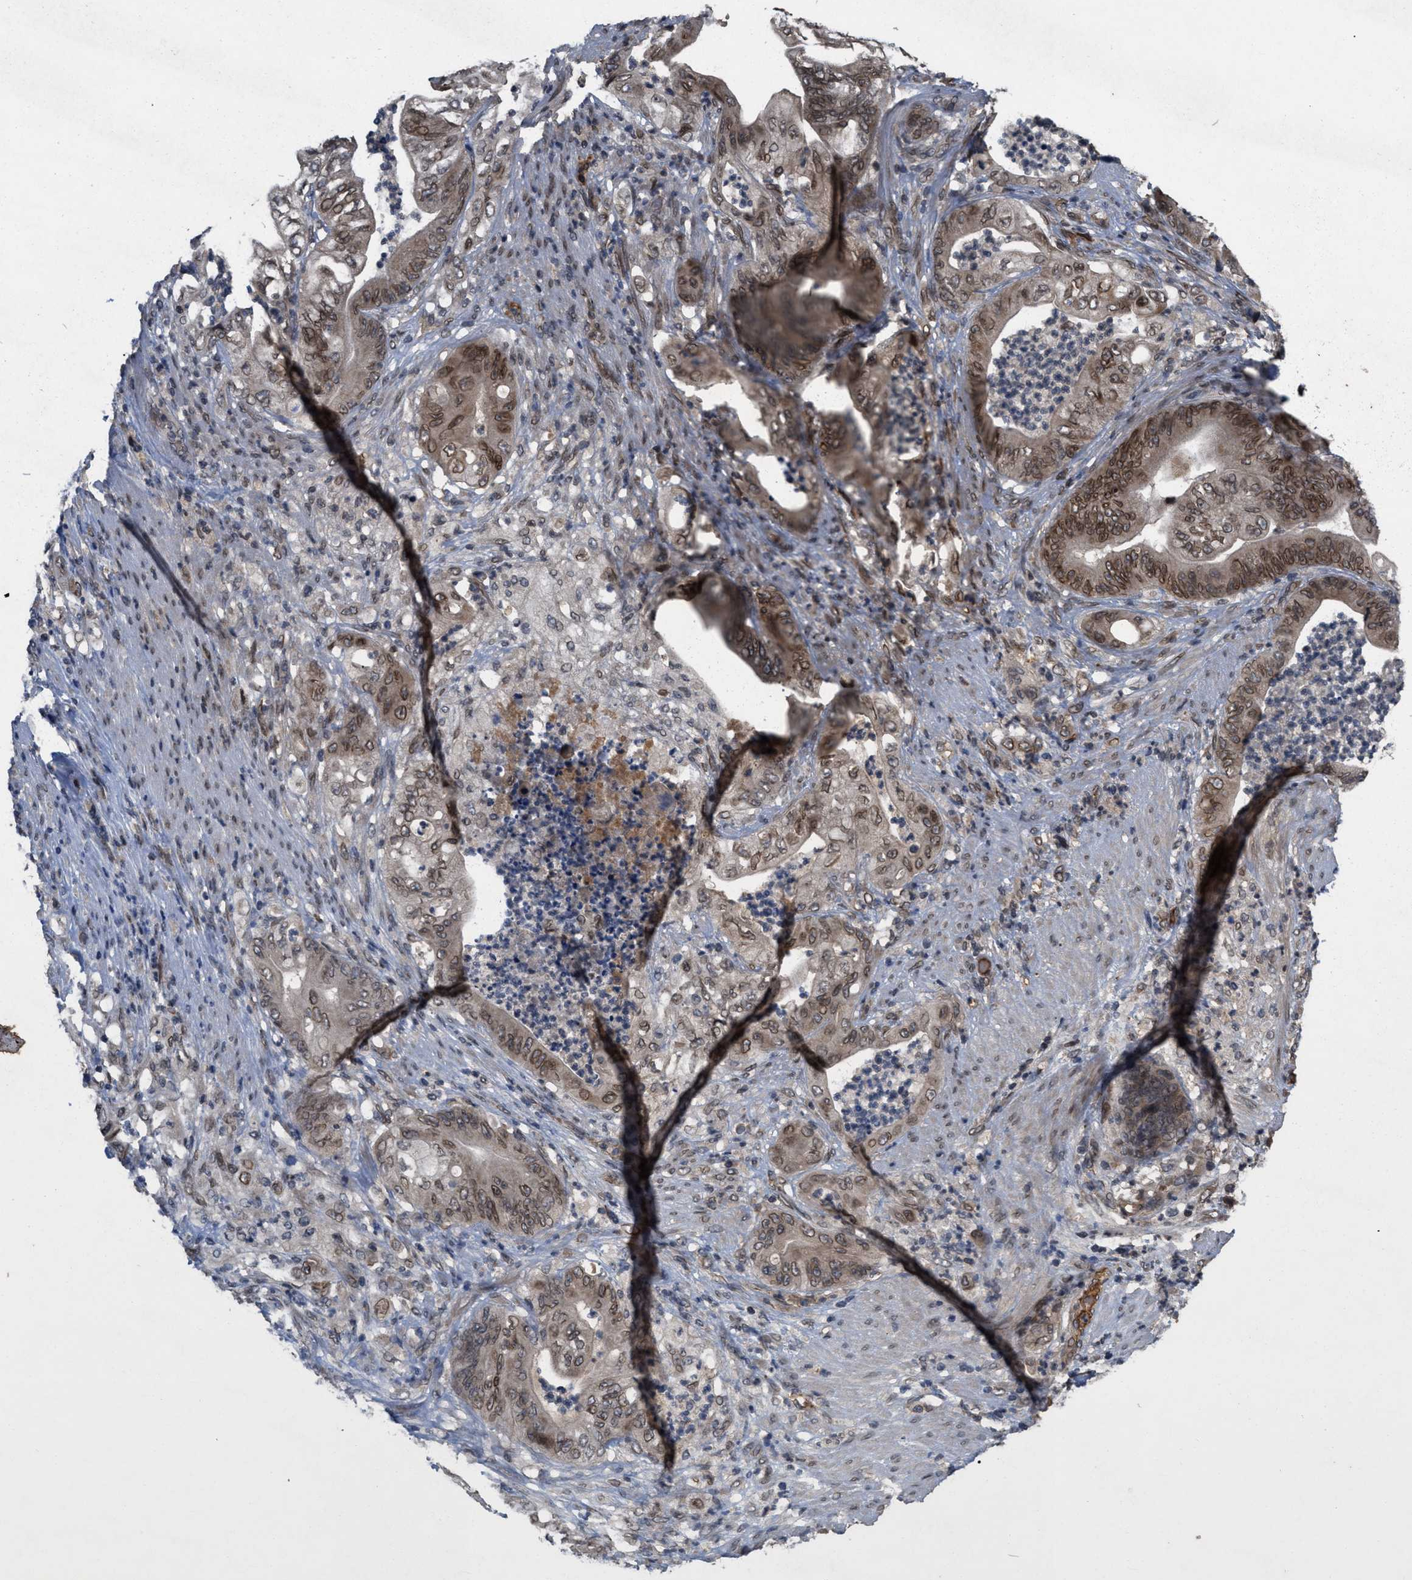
{"staining": {"intensity": "moderate", "quantity": ">75%", "location": "cytoplasmic/membranous,nuclear"}, "tissue": "stomach cancer", "cell_type": "Tumor cells", "image_type": "cancer", "snomed": [{"axis": "morphology", "description": "Adenocarcinoma, NOS"}, {"axis": "topography", "description": "Stomach"}], "caption": "Immunohistochemistry (IHC) image of stomach adenocarcinoma stained for a protein (brown), which shows medium levels of moderate cytoplasmic/membranous and nuclear positivity in about >75% of tumor cells.", "gene": "CRY1", "patient": {"sex": "female", "age": 73}}